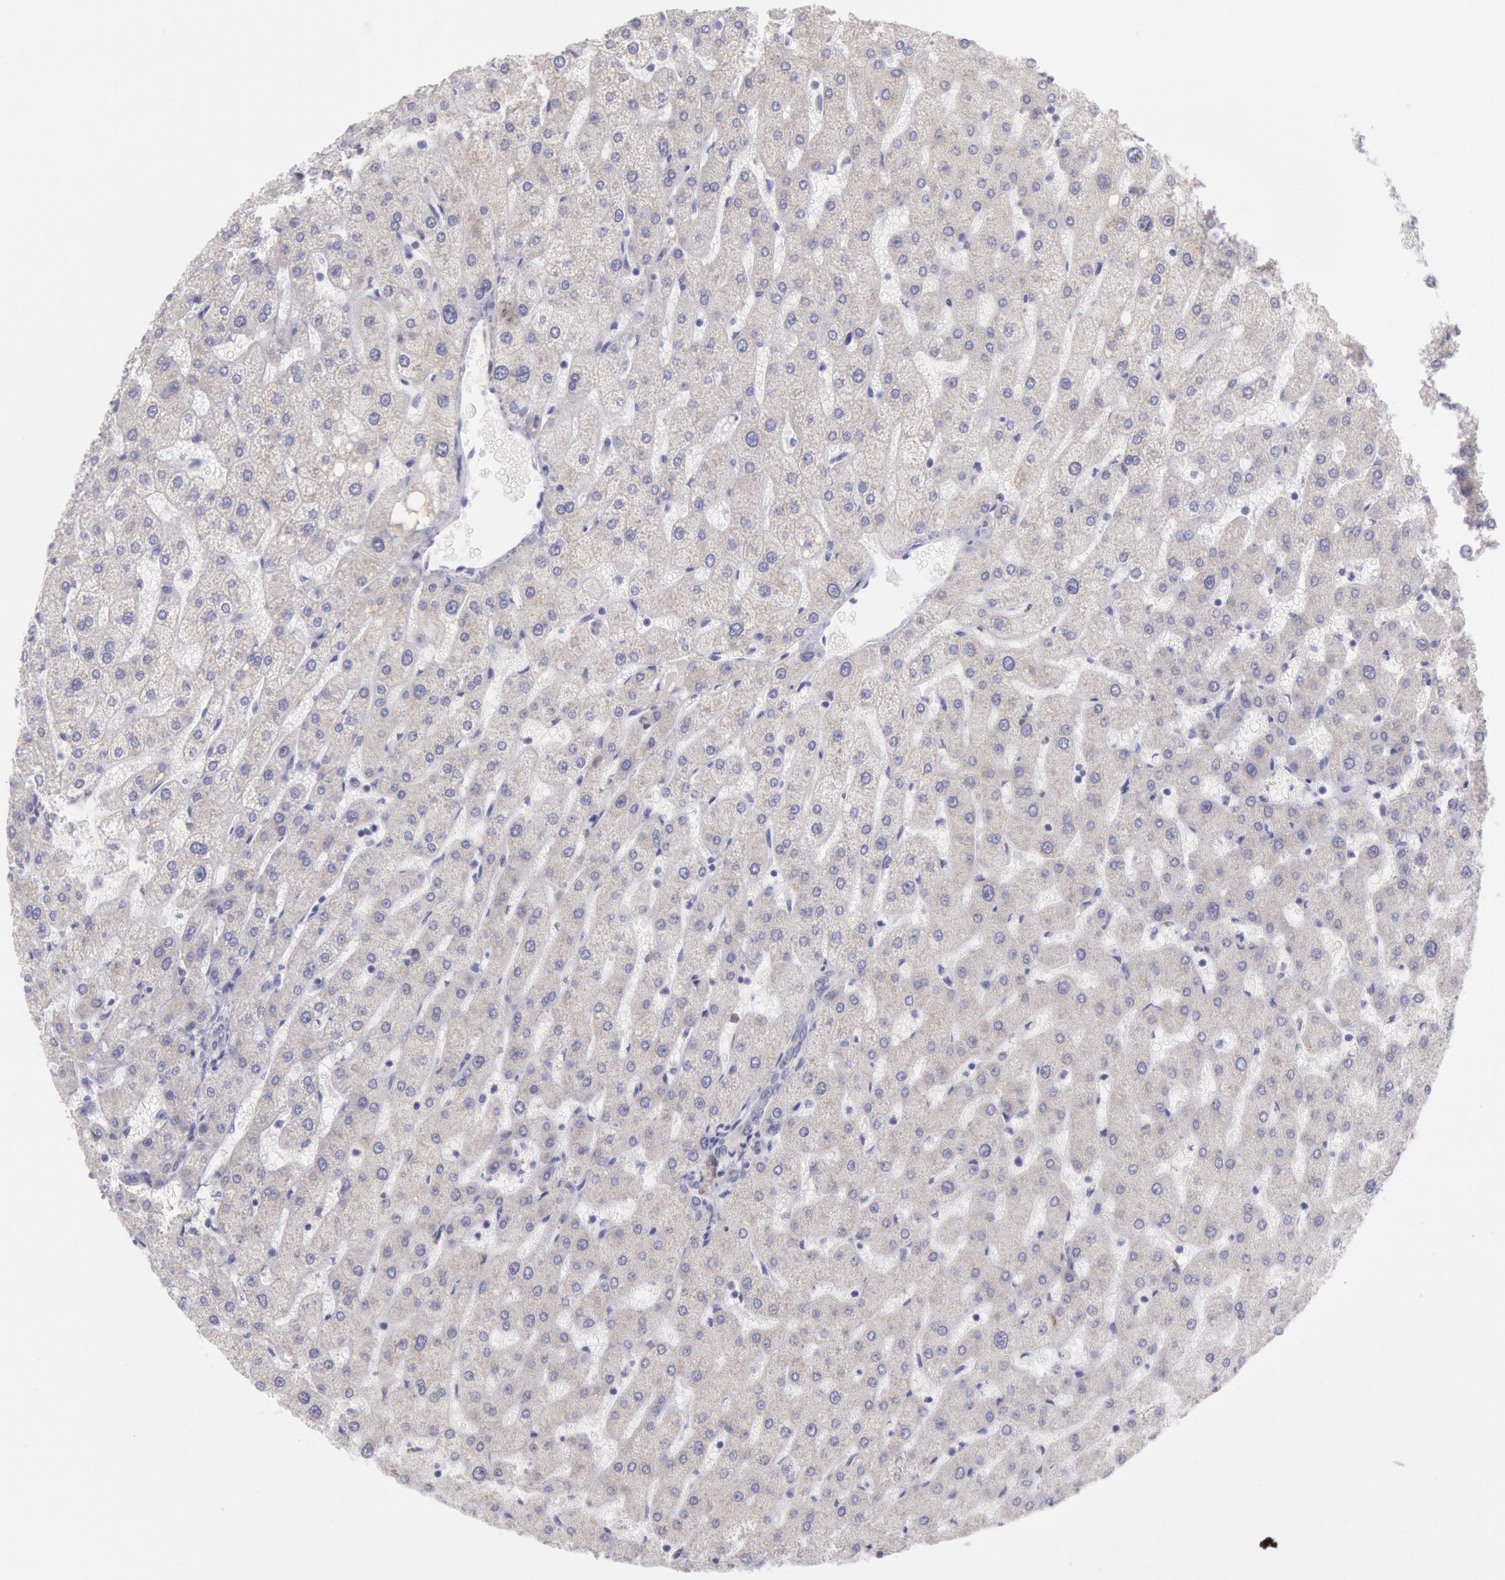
{"staining": {"intensity": "weak", "quantity": "25%-75%", "location": "cytoplasmic/membranous"}, "tissue": "liver", "cell_type": "Cholangiocytes", "image_type": "normal", "snomed": [{"axis": "morphology", "description": "Normal tissue, NOS"}, {"axis": "topography", "description": "Liver"}], "caption": "Immunohistochemistry (IHC) photomicrograph of normal liver: liver stained using IHC shows low levels of weak protein expression localized specifically in the cytoplasmic/membranous of cholangiocytes, appearing as a cytoplasmic/membranous brown color.", "gene": "CIDEB", "patient": {"sex": "male", "age": 67}}